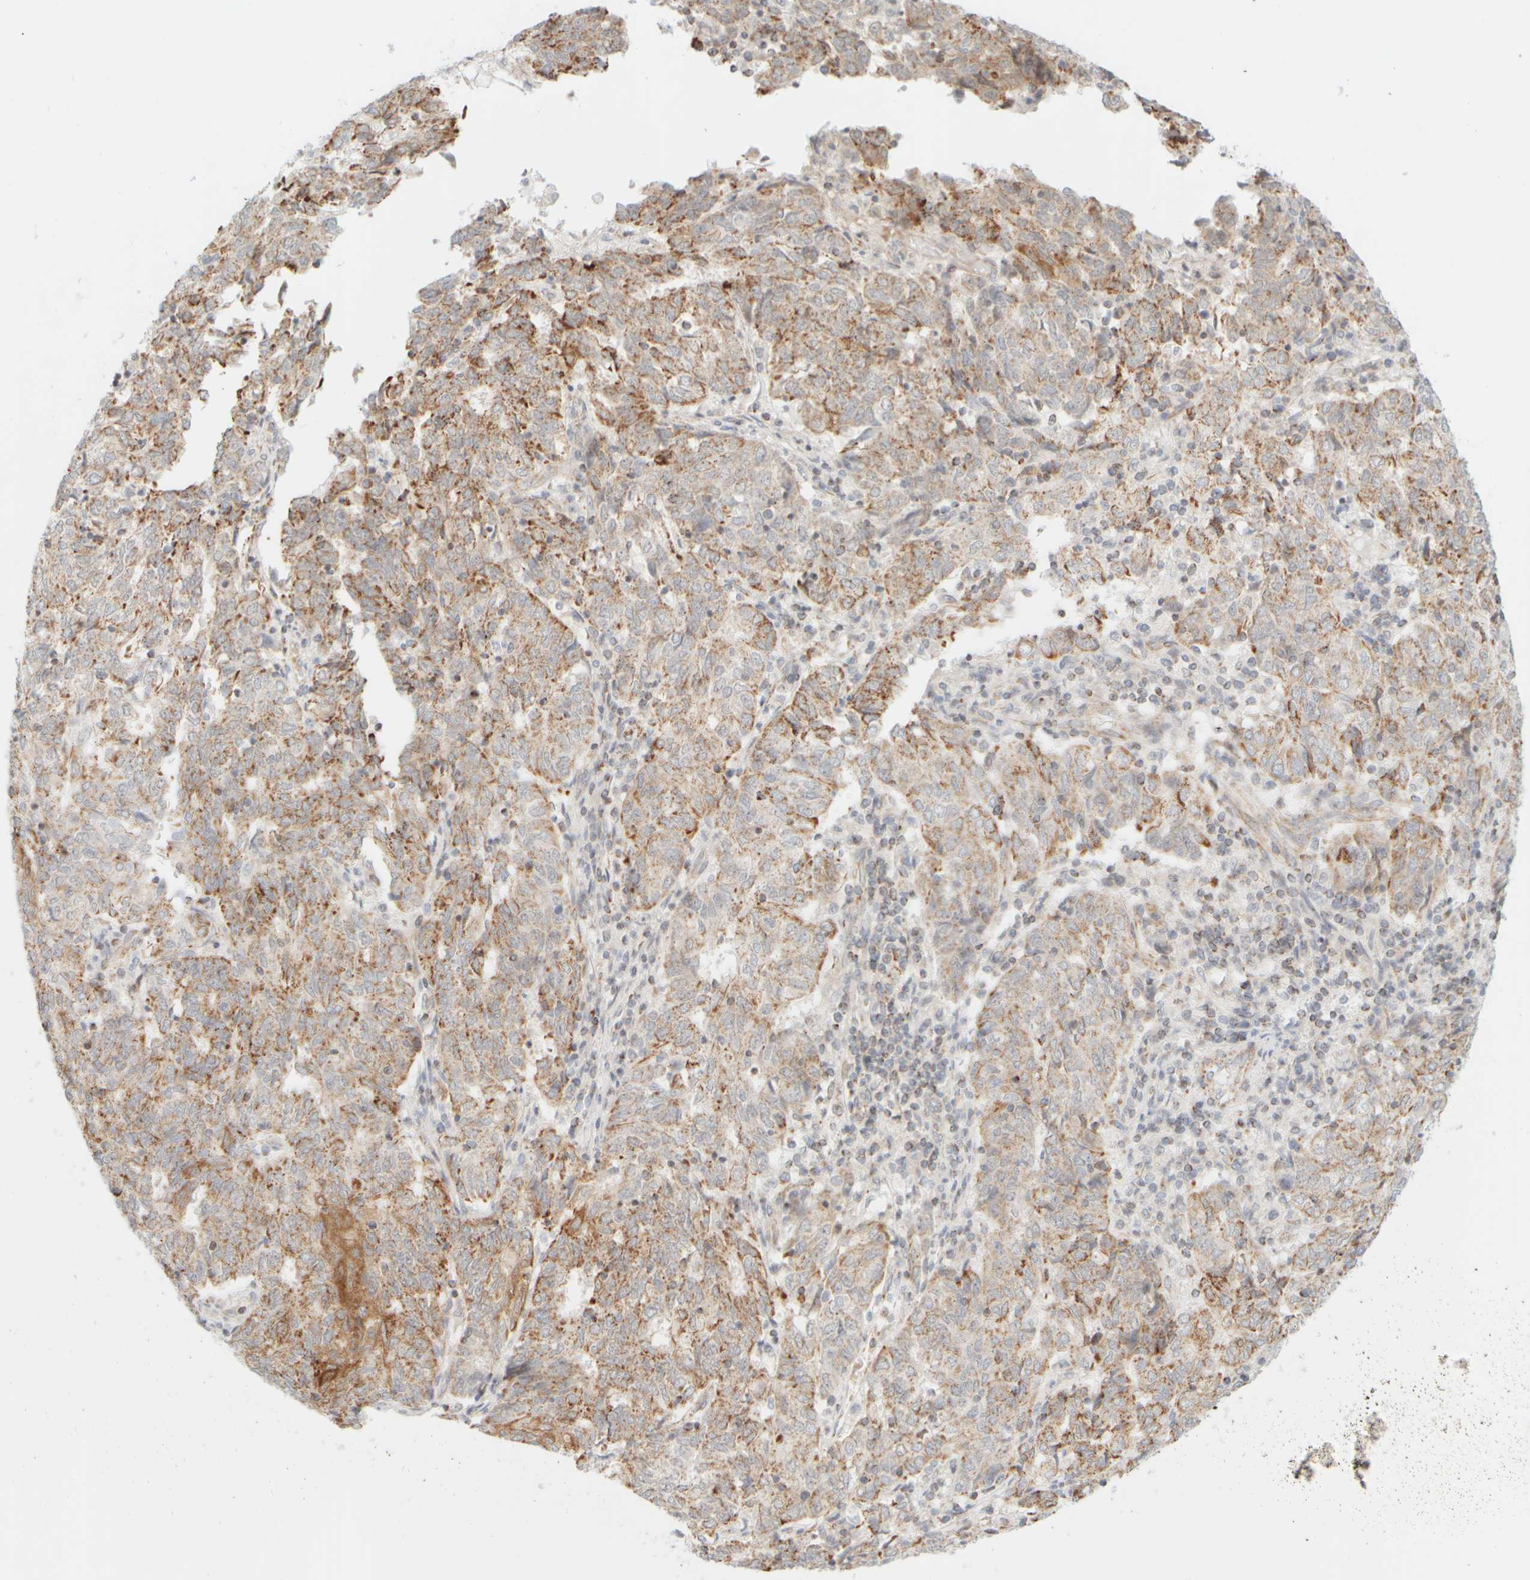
{"staining": {"intensity": "weak", "quantity": ">75%", "location": "cytoplasmic/membranous"}, "tissue": "endometrial cancer", "cell_type": "Tumor cells", "image_type": "cancer", "snomed": [{"axis": "morphology", "description": "Adenocarcinoma, NOS"}, {"axis": "topography", "description": "Endometrium"}], "caption": "Immunohistochemical staining of endometrial adenocarcinoma demonstrates low levels of weak cytoplasmic/membranous protein positivity in approximately >75% of tumor cells.", "gene": "PPM1K", "patient": {"sex": "female", "age": 80}}